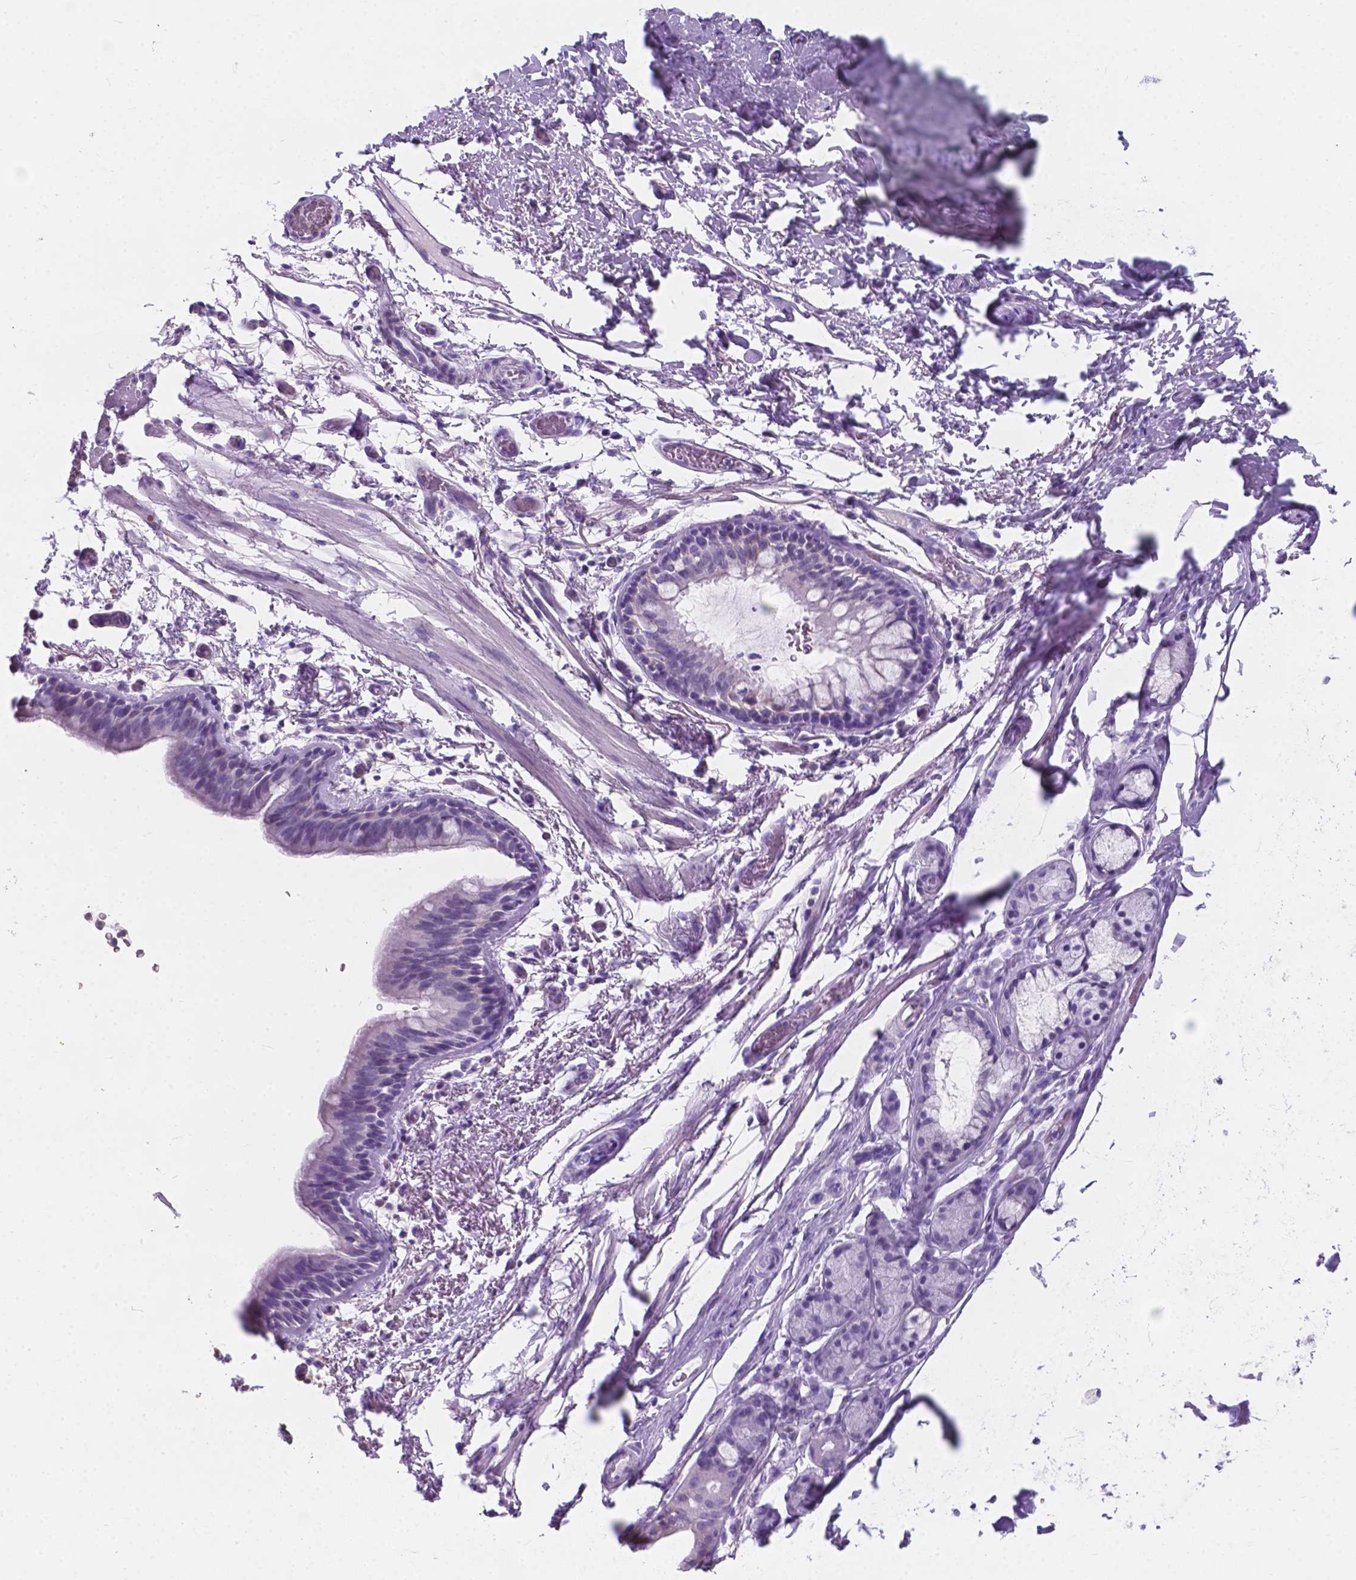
{"staining": {"intensity": "negative", "quantity": "none", "location": "none"}, "tissue": "bronchus", "cell_type": "Respiratory epithelial cells", "image_type": "normal", "snomed": [{"axis": "morphology", "description": "Normal tissue, NOS"}, {"axis": "topography", "description": "Lymph node"}, {"axis": "topography", "description": "Bronchus"}], "caption": "Immunohistochemistry of benign human bronchus shows no staining in respiratory epithelial cells.", "gene": "KIAA0040", "patient": {"sex": "female", "age": 70}}